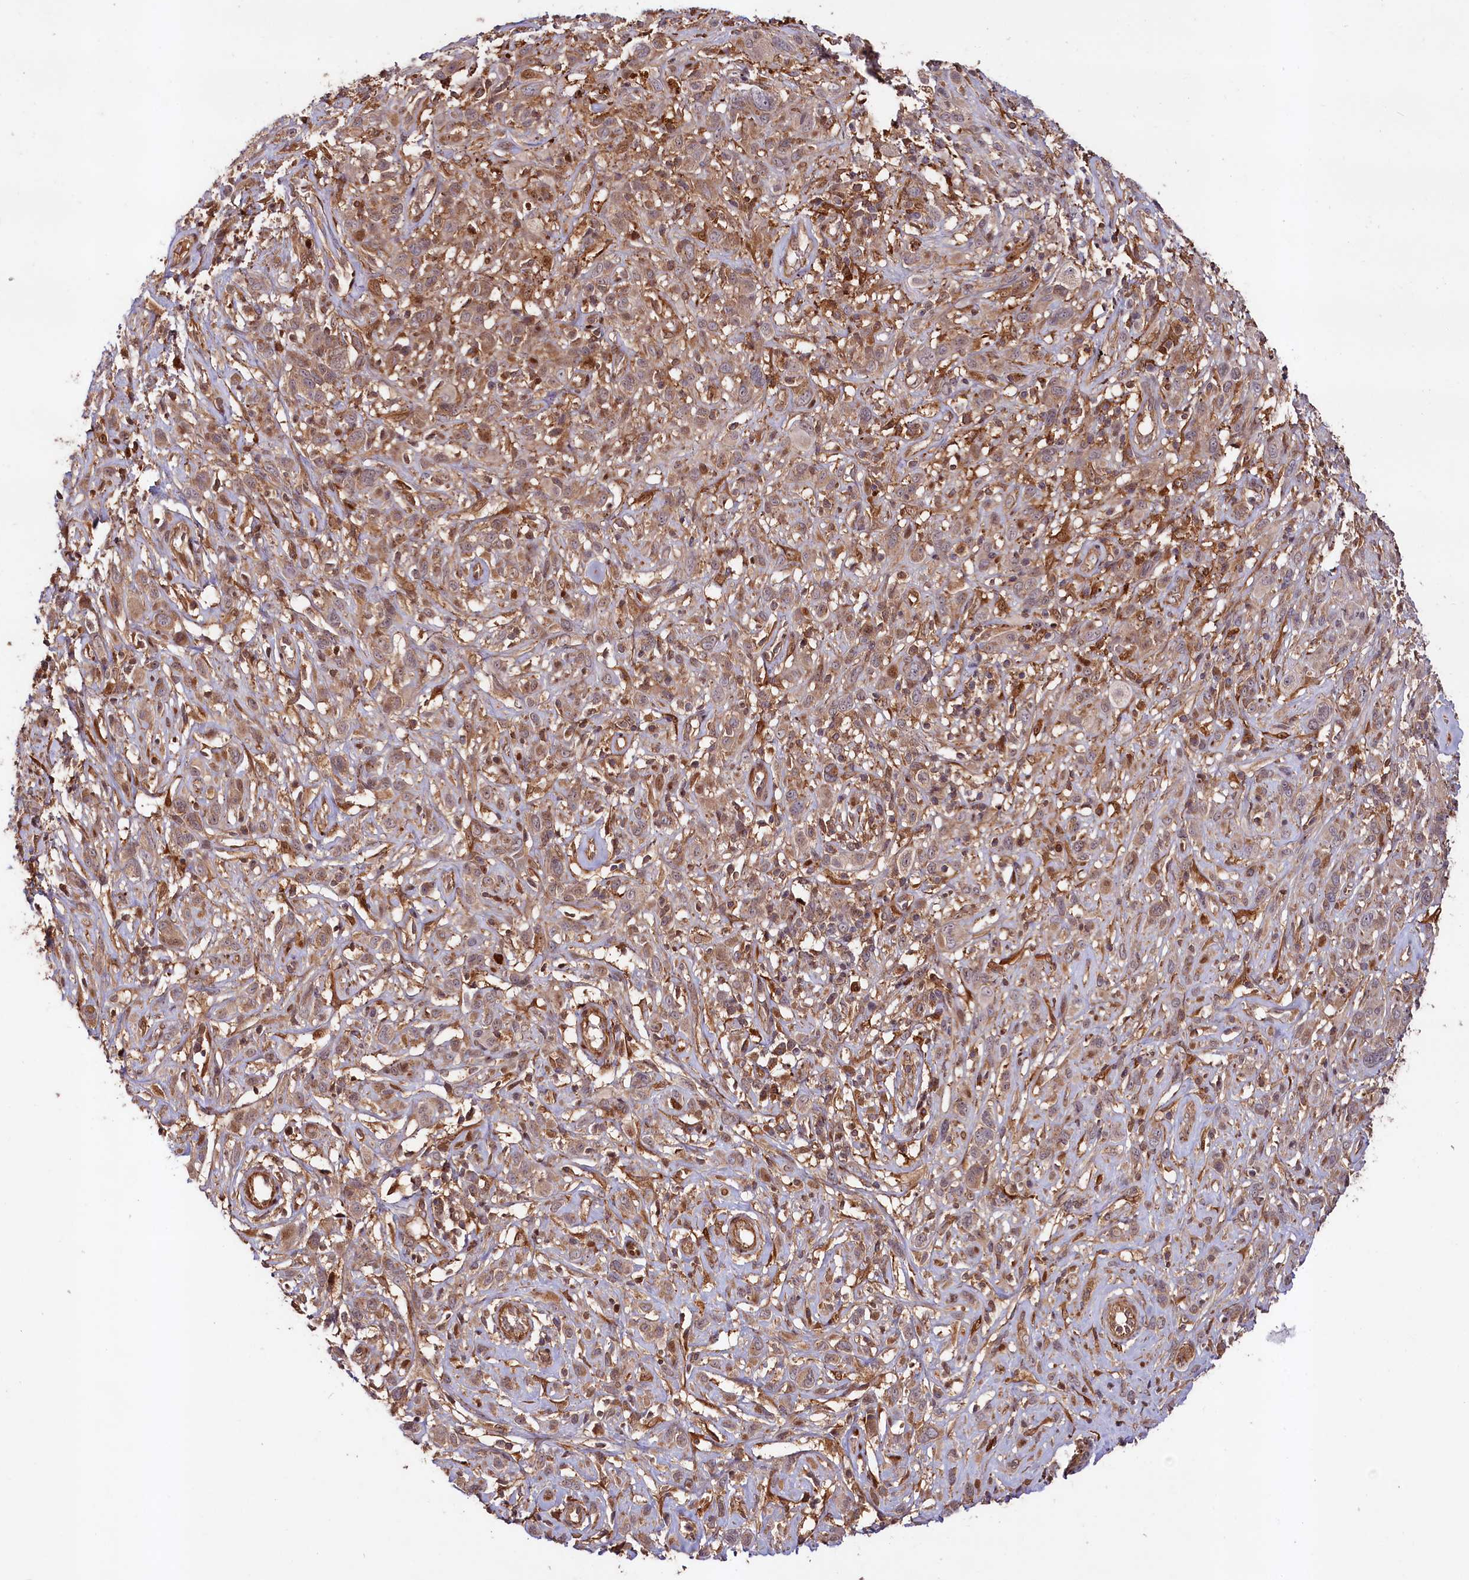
{"staining": {"intensity": "moderate", "quantity": "25%-75%", "location": "cytoplasmic/membranous,nuclear"}, "tissue": "melanoma", "cell_type": "Tumor cells", "image_type": "cancer", "snomed": [{"axis": "morphology", "description": "Malignant melanoma, NOS"}, {"axis": "topography", "description": "Skin of trunk"}], "caption": "Melanoma was stained to show a protein in brown. There is medium levels of moderate cytoplasmic/membranous and nuclear expression in approximately 25%-75% of tumor cells.", "gene": "NEDD1", "patient": {"sex": "male", "age": 71}}